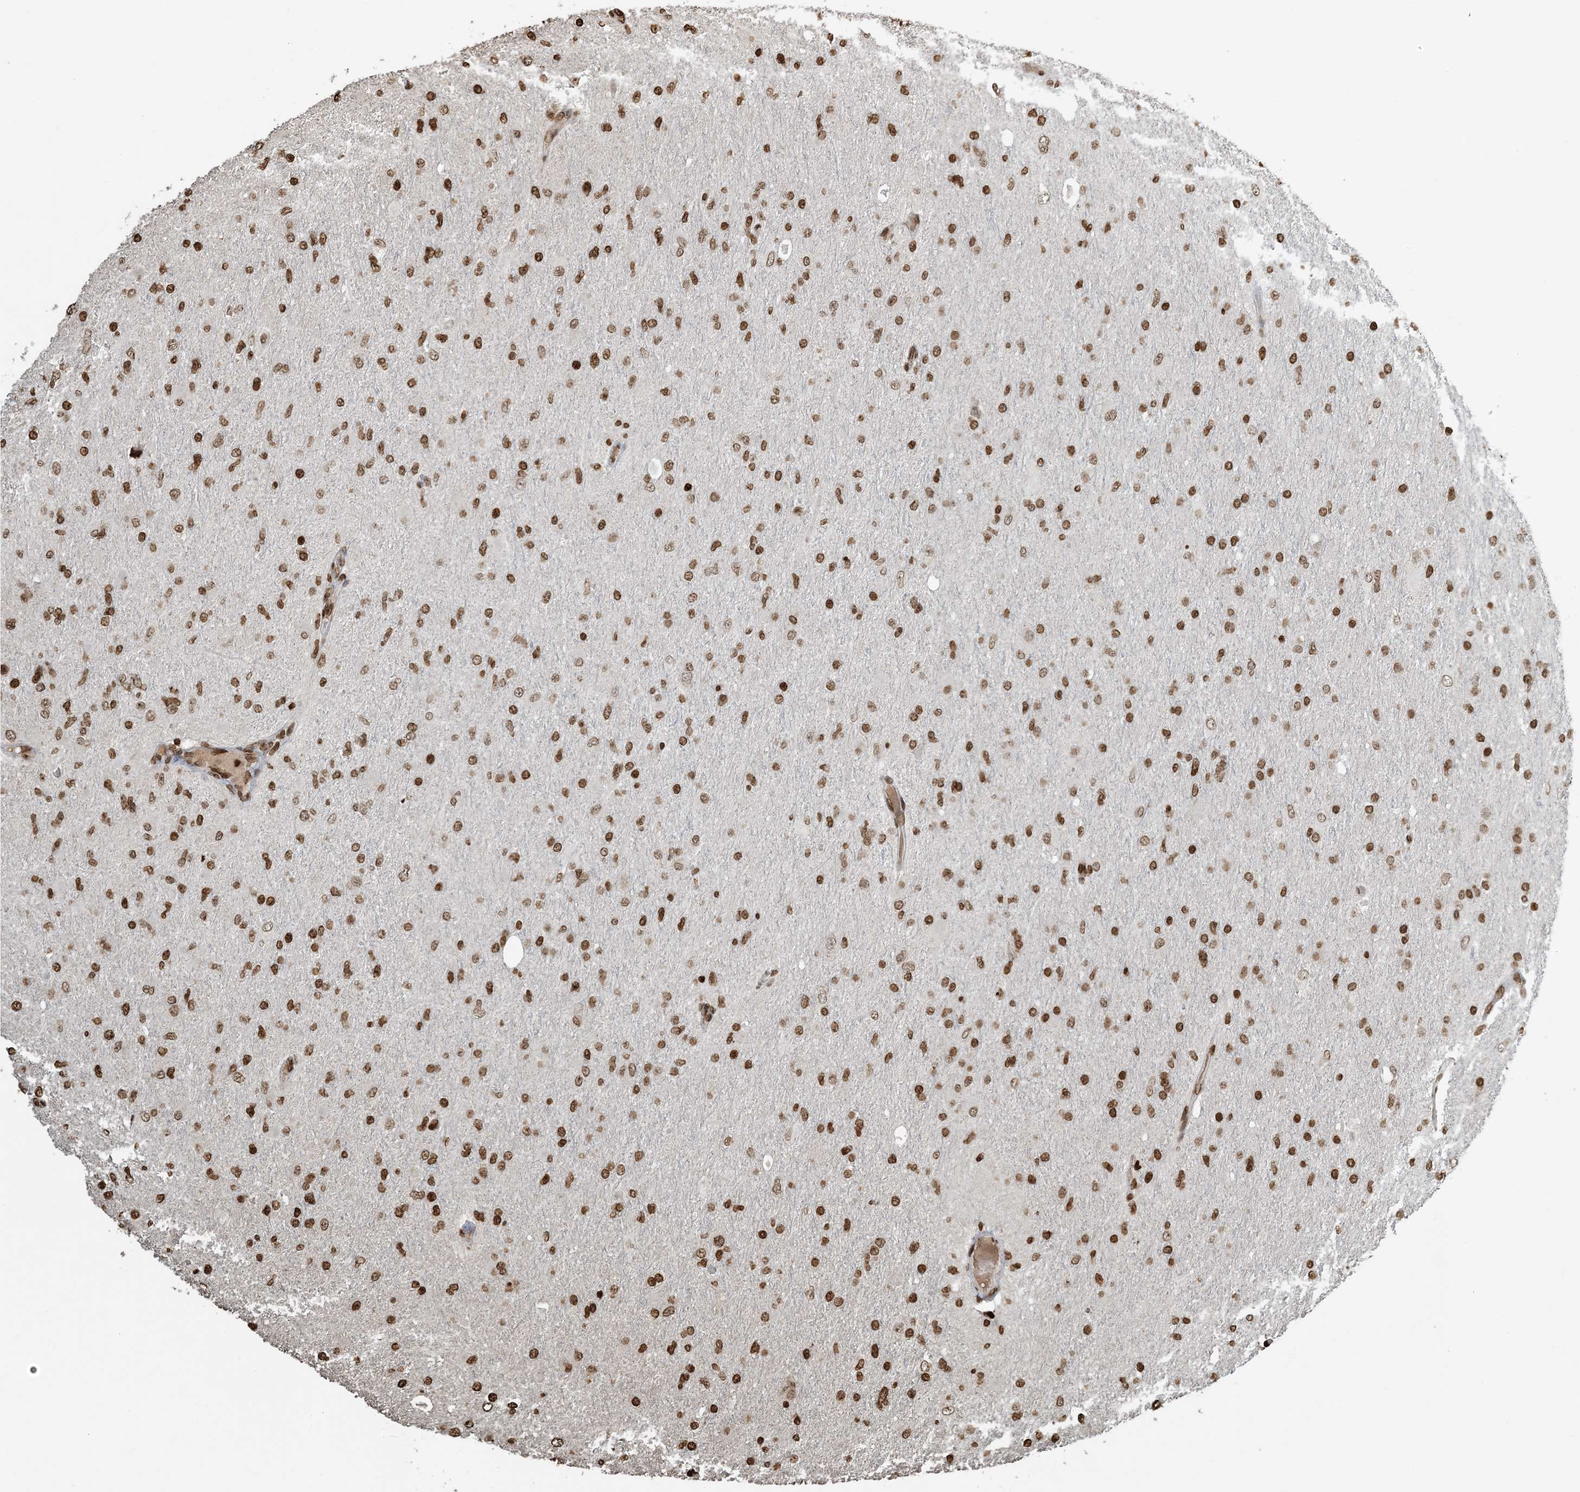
{"staining": {"intensity": "moderate", "quantity": ">75%", "location": "nuclear"}, "tissue": "glioma", "cell_type": "Tumor cells", "image_type": "cancer", "snomed": [{"axis": "morphology", "description": "Glioma, malignant, High grade"}, {"axis": "topography", "description": "Cerebral cortex"}], "caption": "A high-resolution image shows immunohistochemistry staining of glioma, which exhibits moderate nuclear expression in about >75% of tumor cells.", "gene": "H3-3B", "patient": {"sex": "female", "age": 36}}